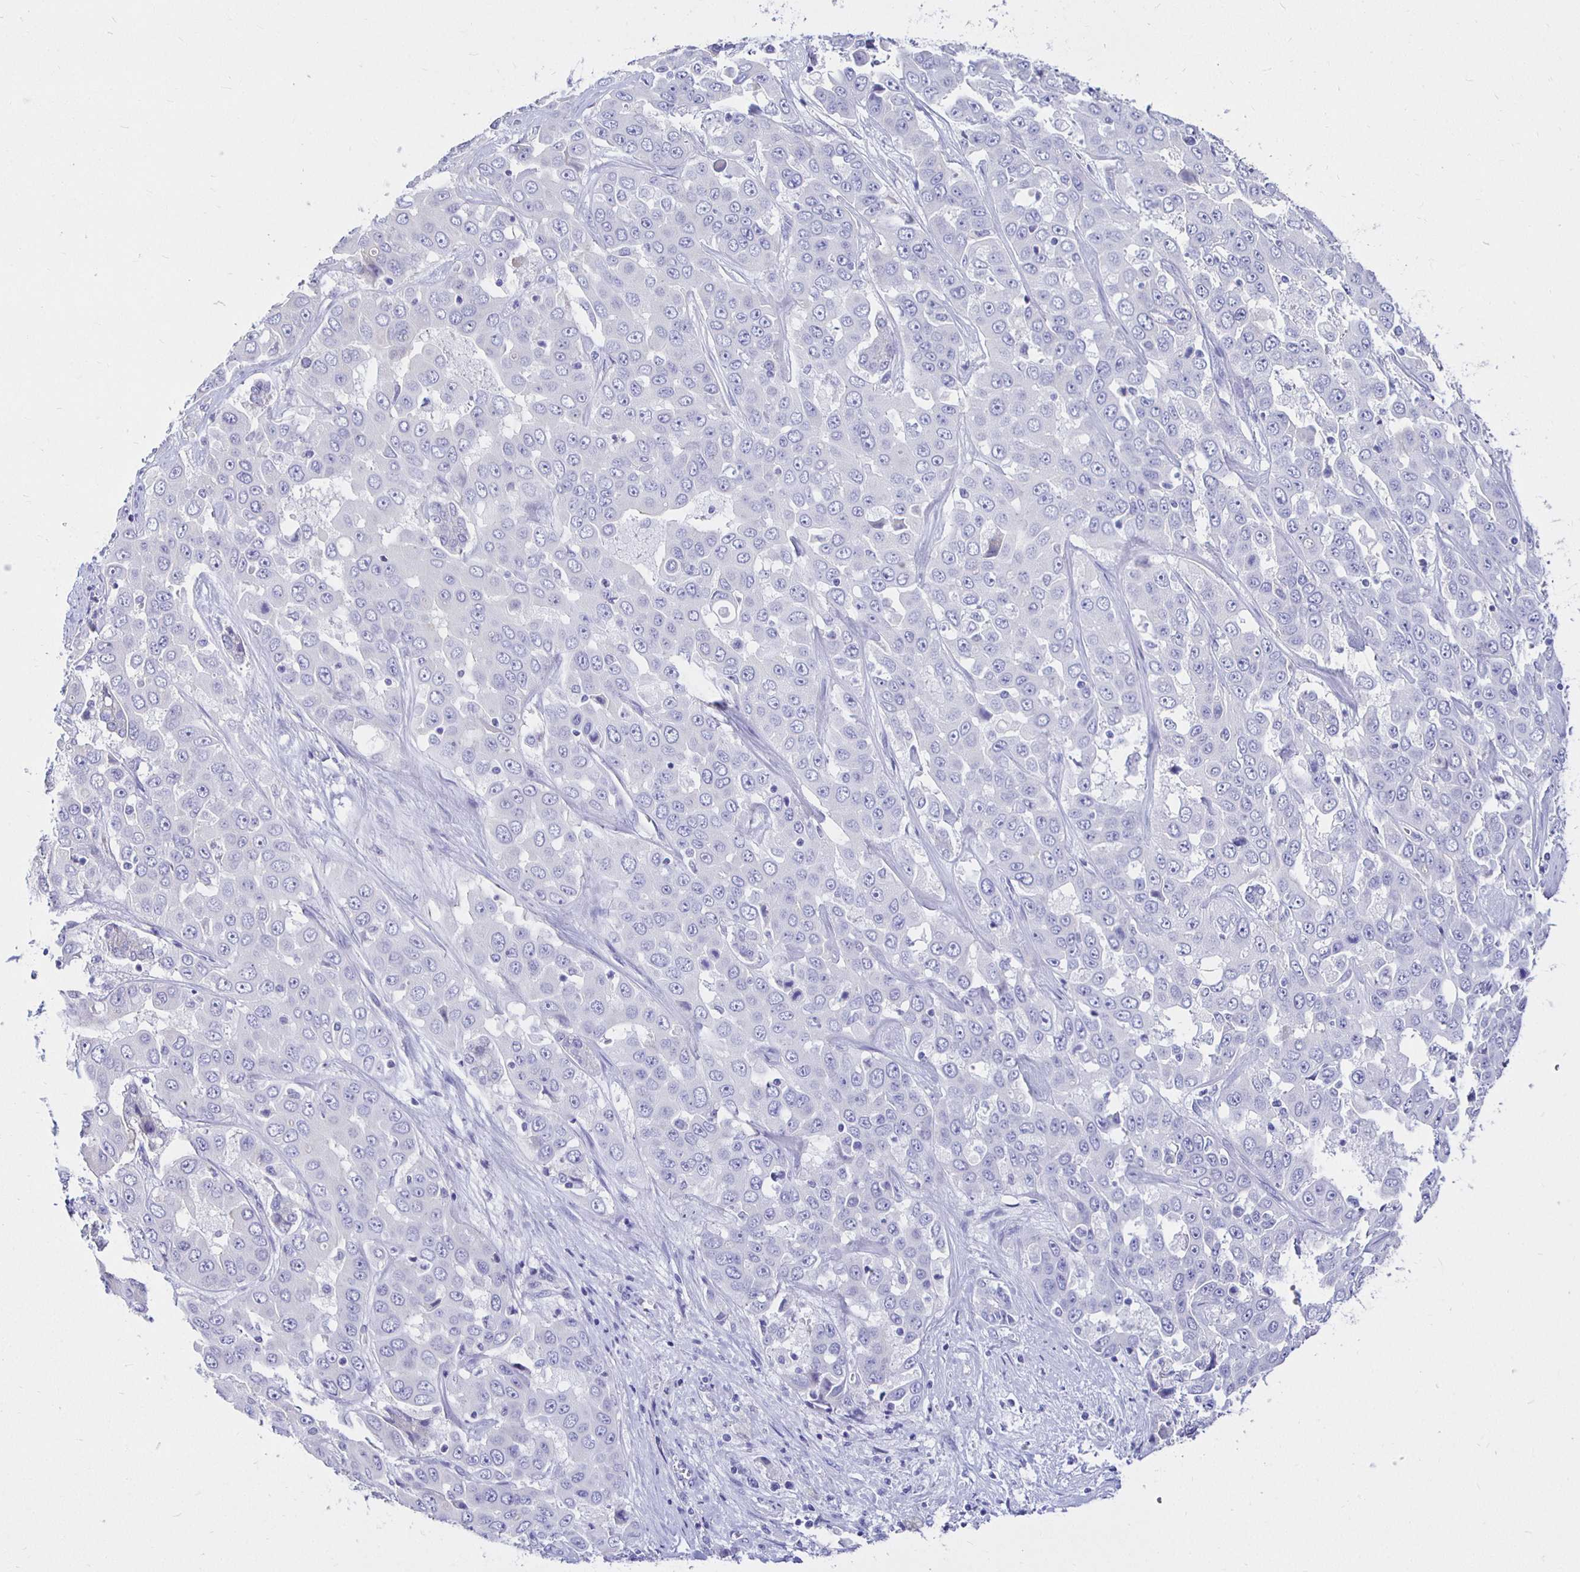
{"staining": {"intensity": "negative", "quantity": "none", "location": "none"}, "tissue": "liver cancer", "cell_type": "Tumor cells", "image_type": "cancer", "snomed": [{"axis": "morphology", "description": "Cholangiocarcinoma"}, {"axis": "topography", "description": "Liver"}], "caption": "There is no significant expression in tumor cells of liver cancer (cholangiocarcinoma). (Brightfield microscopy of DAB IHC at high magnification).", "gene": "UMOD", "patient": {"sex": "female", "age": 52}}